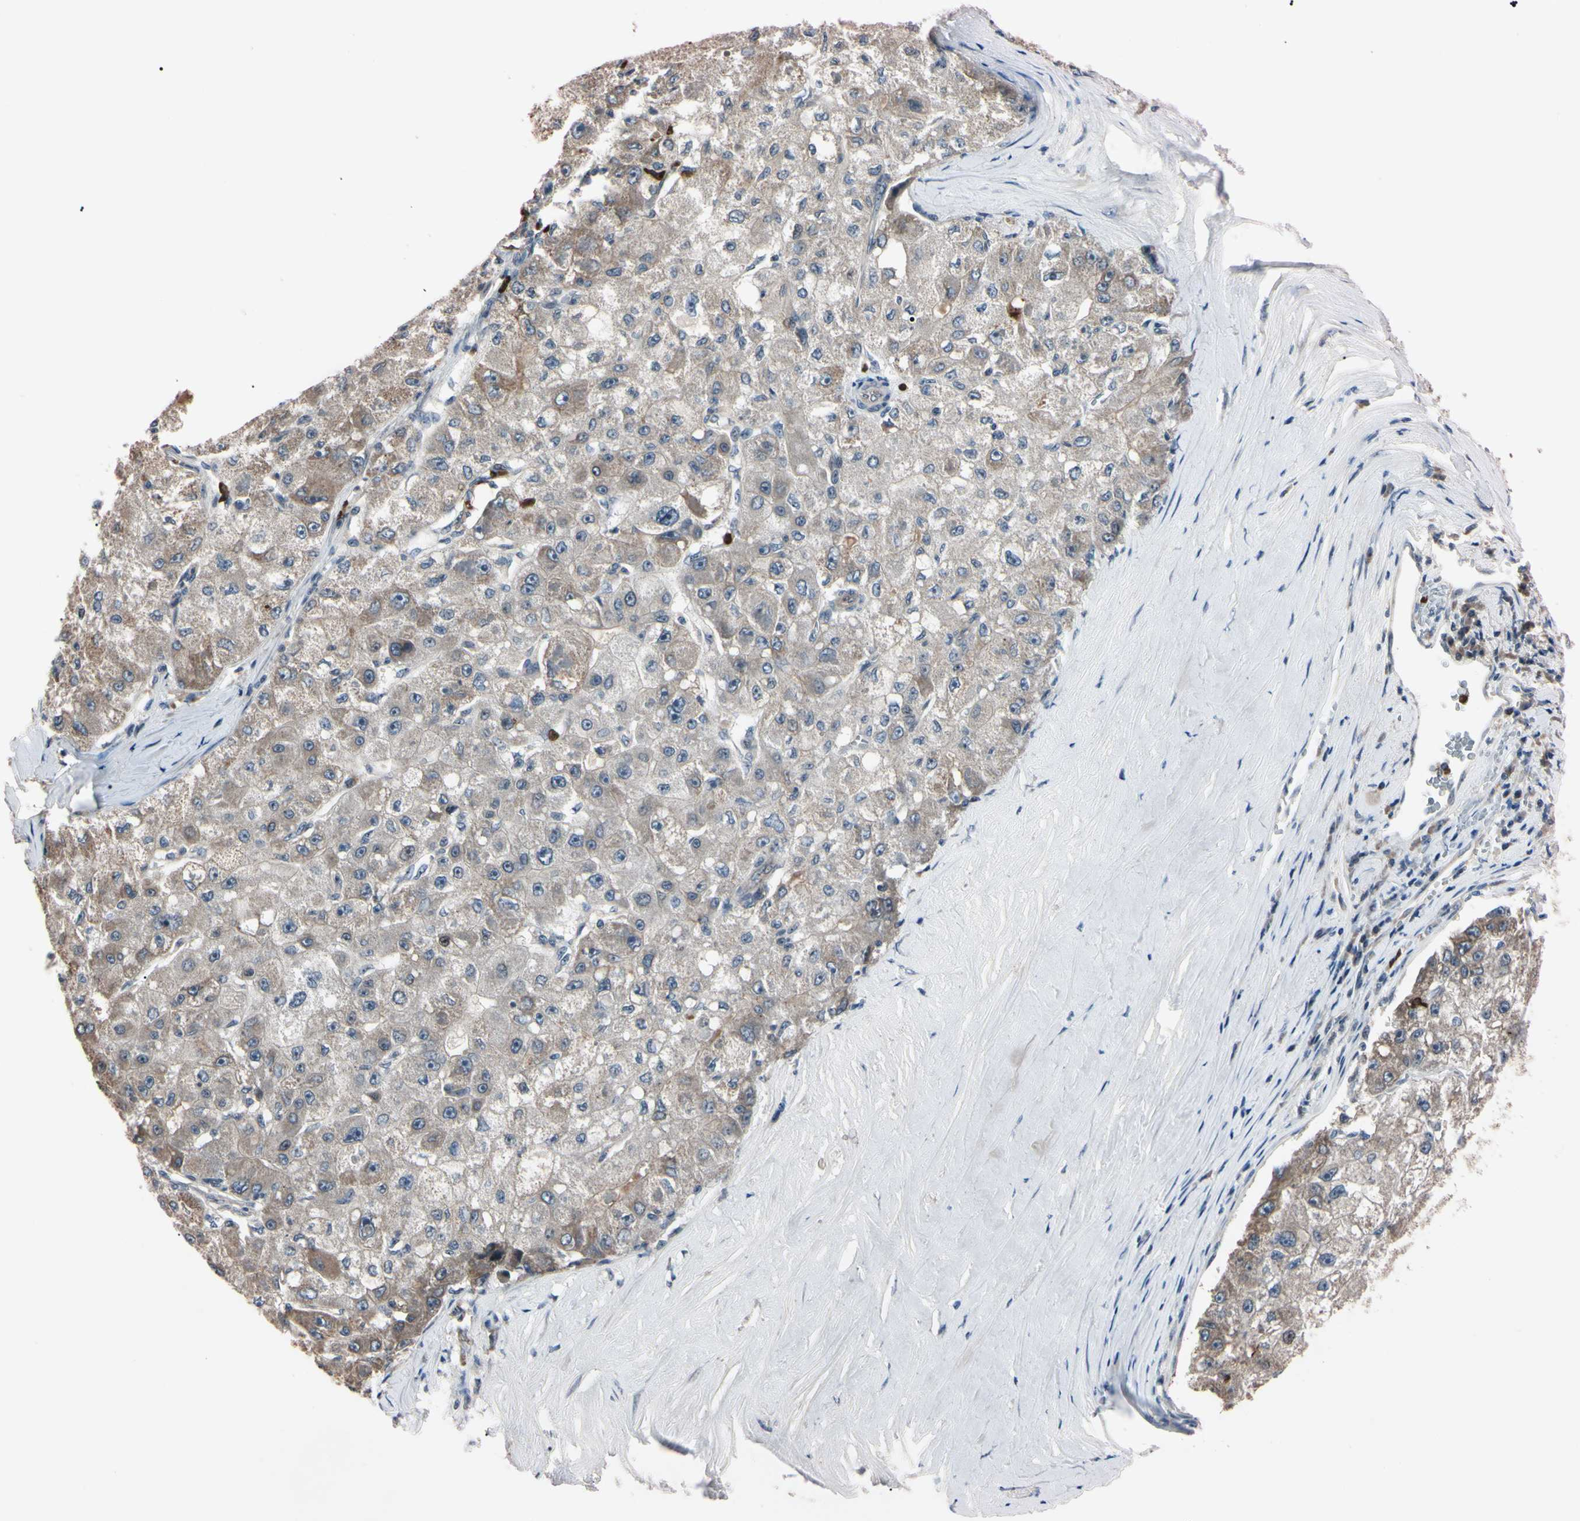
{"staining": {"intensity": "weak", "quantity": ">75%", "location": "cytoplasmic/membranous"}, "tissue": "liver cancer", "cell_type": "Tumor cells", "image_type": "cancer", "snomed": [{"axis": "morphology", "description": "Carcinoma, Hepatocellular, NOS"}, {"axis": "topography", "description": "Liver"}], "caption": "Immunohistochemical staining of liver cancer exhibits low levels of weak cytoplasmic/membranous protein staining in approximately >75% of tumor cells.", "gene": "TRAF5", "patient": {"sex": "male", "age": 80}}